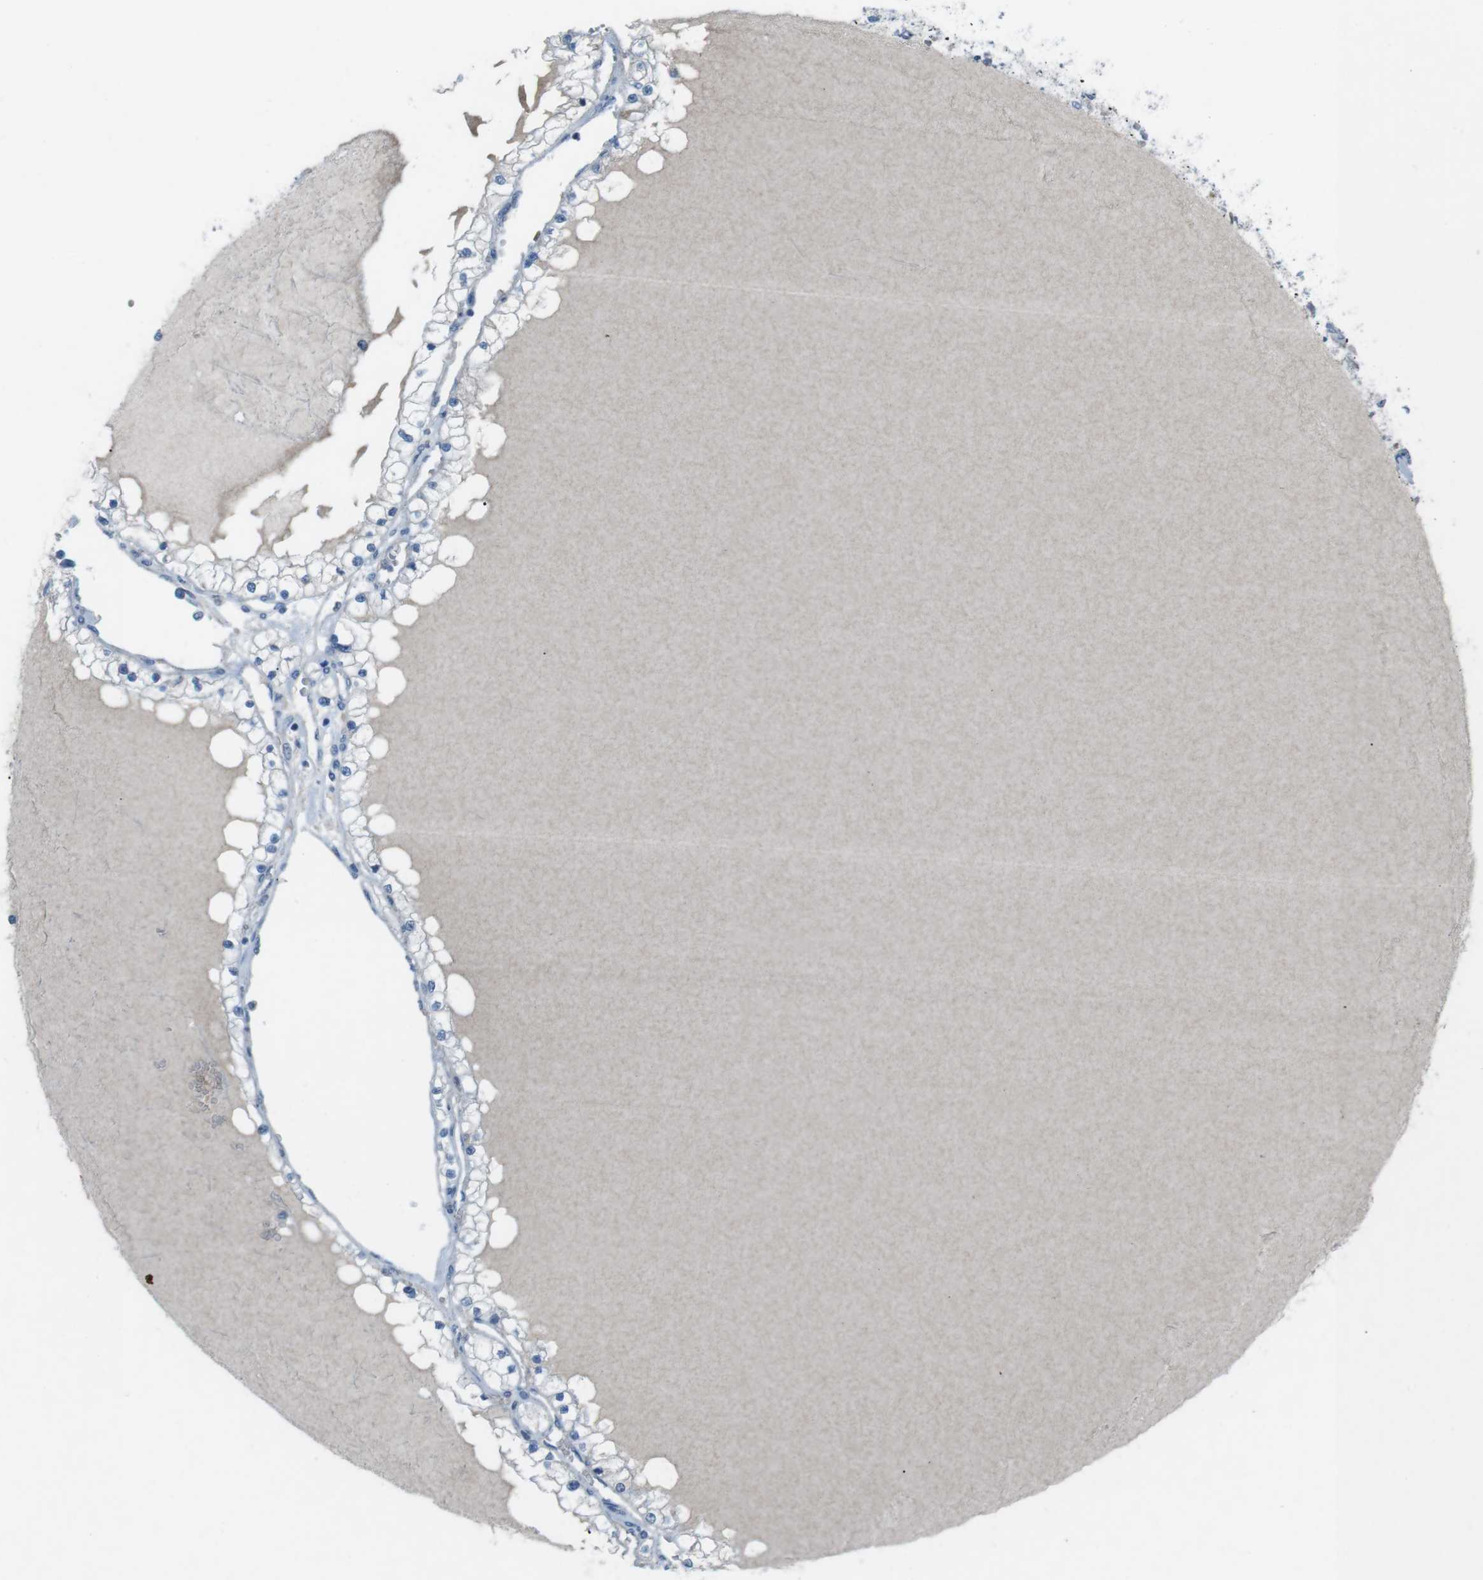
{"staining": {"intensity": "negative", "quantity": "none", "location": "none"}, "tissue": "renal cancer", "cell_type": "Tumor cells", "image_type": "cancer", "snomed": [{"axis": "morphology", "description": "Adenocarcinoma, NOS"}, {"axis": "topography", "description": "Kidney"}], "caption": "Renal cancer was stained to show a protein in brown. There is no significant positivity in tumor cells.", "gene": "SPTA1", "patient": {"sex": "male", "age": 68}}